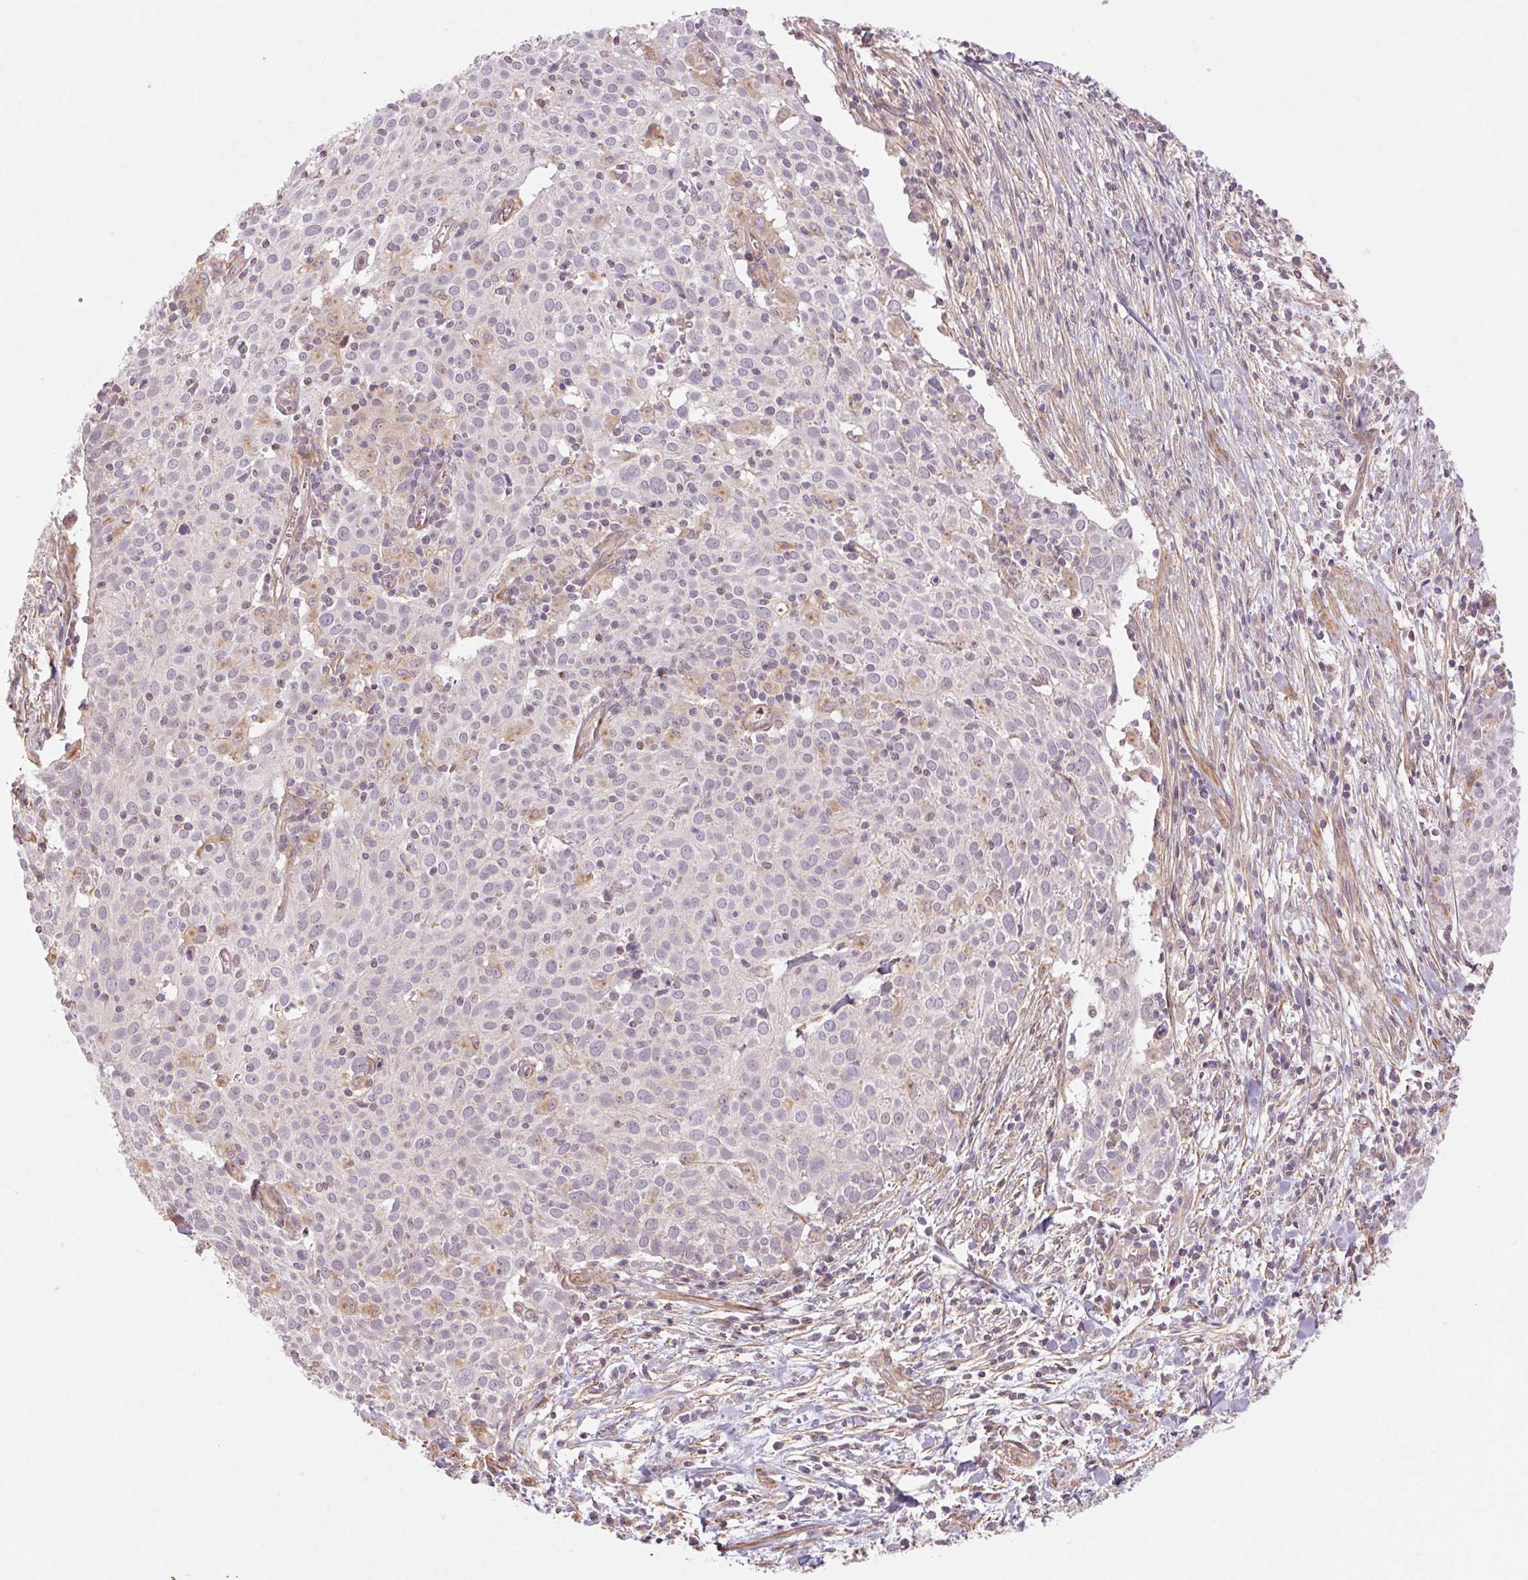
{"staining": {"intensity": "negative", "quantity": "none", "location": "none"}, "tissue": "cervical cancer", "cell_type": "Tumor cells", "image_type": "cancer", "snomed": [{"axis": "morphology", "description": "Squamous cell carcinoma, NOS"}, {"axis": "topography", "description": "Cervix"}], "caption": "Tumor cells show no significant staining in squamous cell carcinoma (cervical). (Immunohistochemistry (ihc), brightfield microscopy, high magnification).", "gene": "CCSER1", "patient": {"sex": "female", "age": 39}}